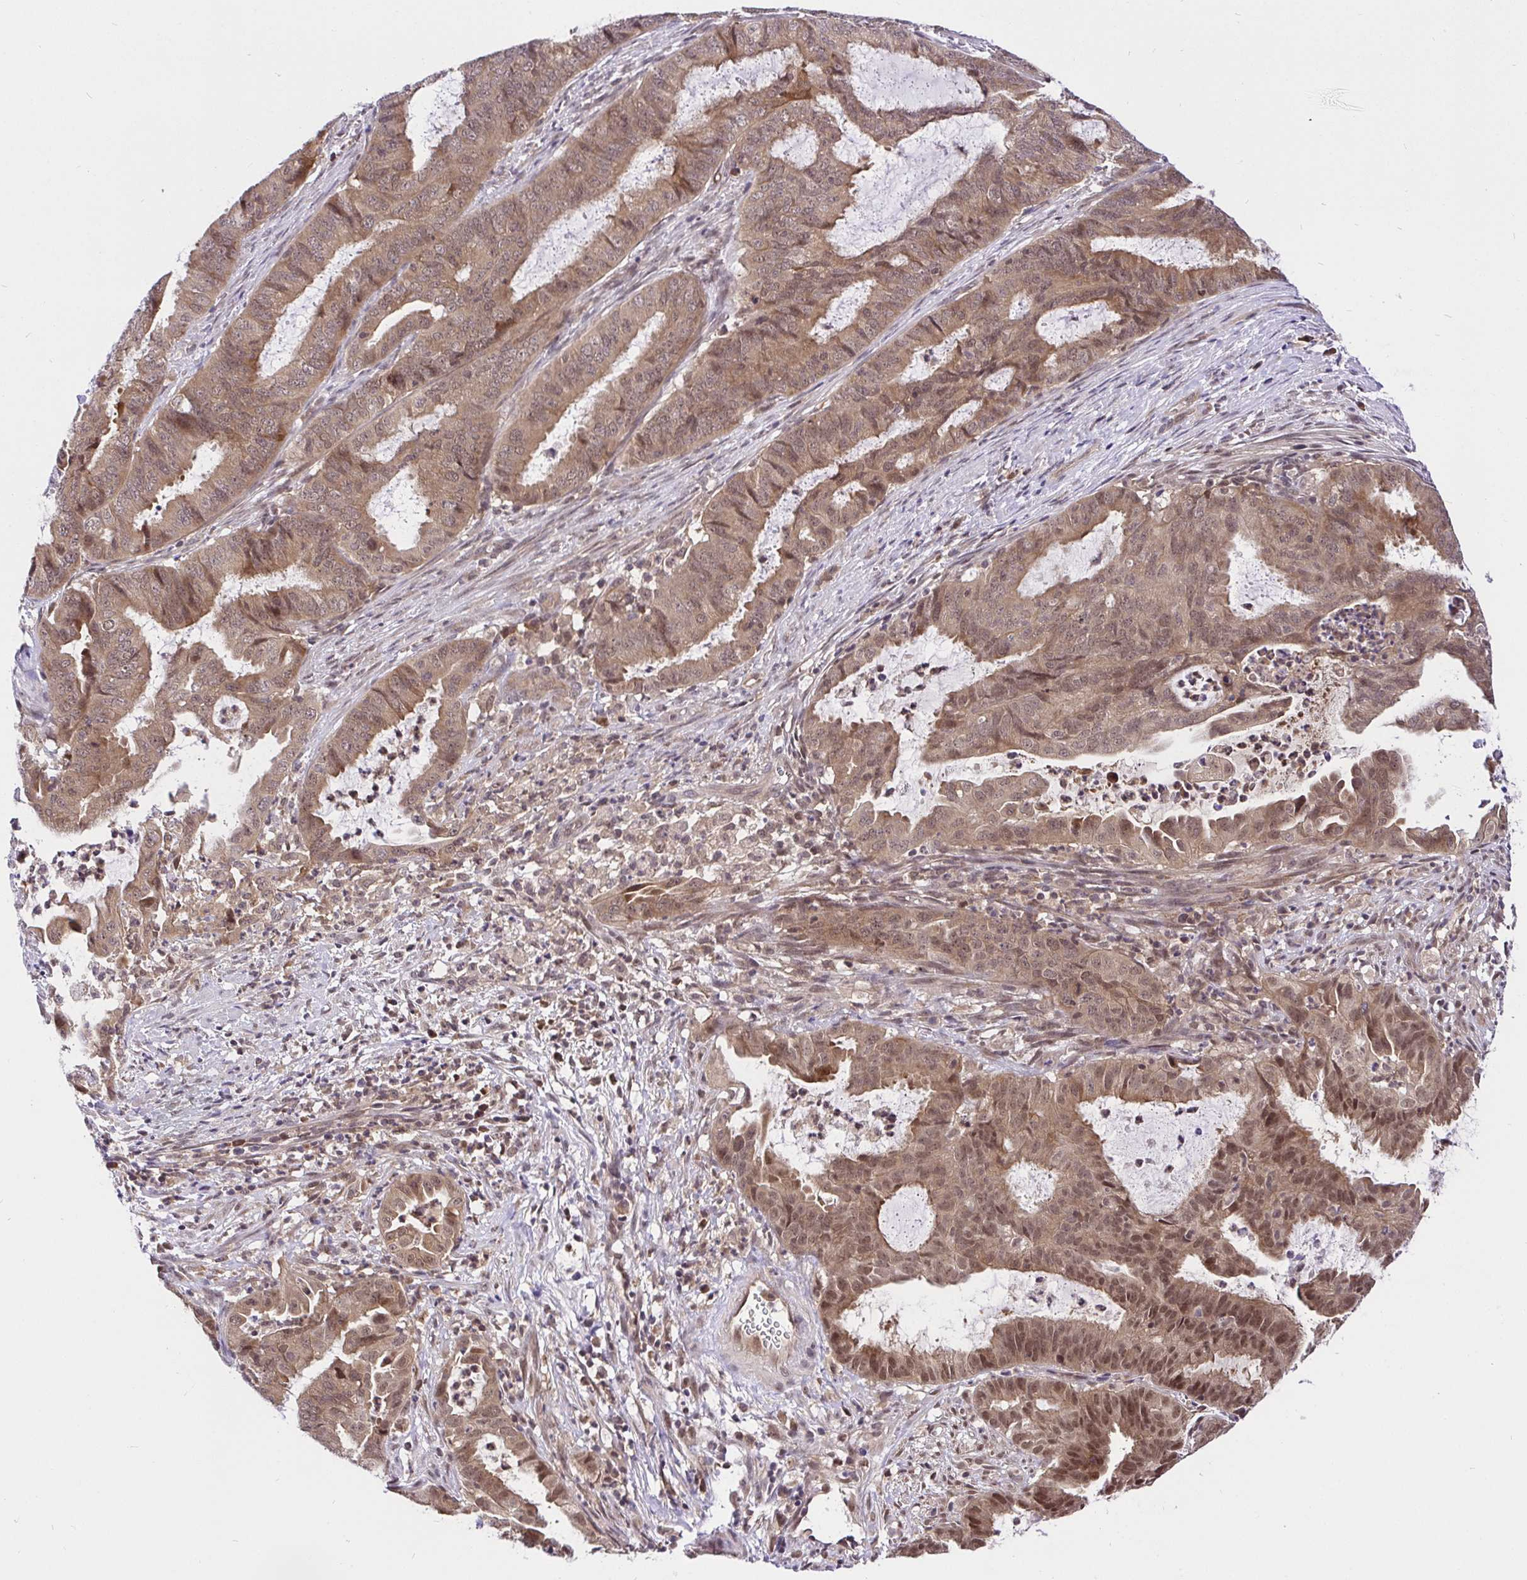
{"staining": {"intensity": "moderate", "quantity": ">75%", "location": "cytoplasmic/membranous,nuclear"}, "tissue": "endometrial cancer", "cell_type": "Tumor cells", "image_type": "cancer", "snomed": [{"axis": "morphology", "description": "Adenocarcinoma, NOS"}, {"axis": "topography", "description": "Endometrium"}], "caption": "A brown stain labels moderate cytoplasmic/membranous and nuclear expression of a protein in human adenocarcinoma (endometrial) tumor cells. (brown staining indicates protein expression, while blue staining denotes nuclei).", "gene": "UBE2M", "patient": {"sex": "female", "age": 51}}